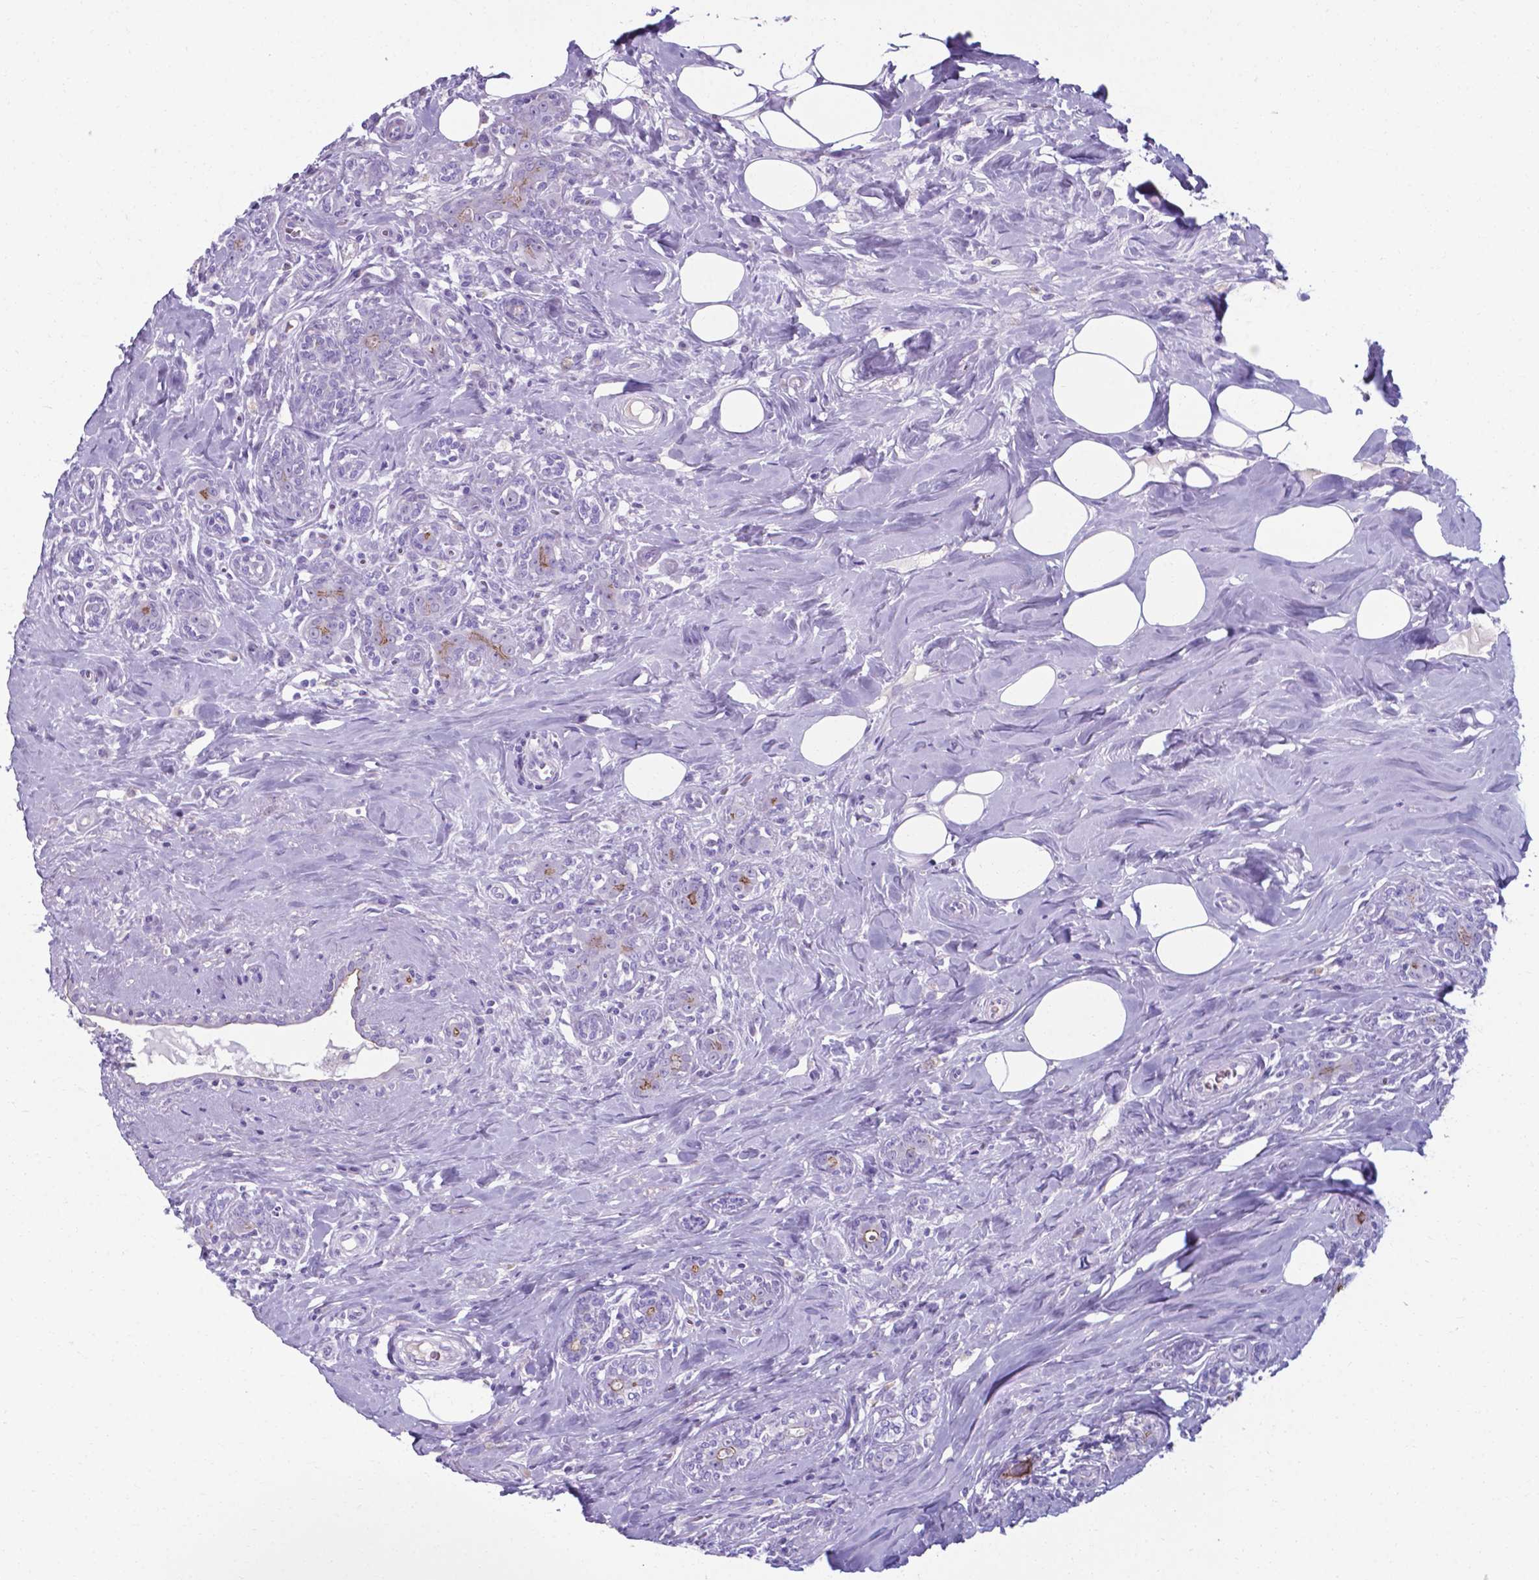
{"staining": {"intensity": "moderate", "quantity": "<25%", "location": "cytoplasmic/membranous"}, "tissue": "breast cancer", "cell_type": "Tumor cells", "image_type": "cancer", "snomed": [{"axis": "morphology", "description": "Normal tissue, NOS"}, {"axis": "morphology", "description": "Duct carcinoma"}, {"axis": "topography", "description": "Breast"}], "caption": "Immunohistochemical staining of human intraductal carcinoma (breast) shows low levels of moderate cytoplasmic/membranous positivity in approximately <25% of tumor cells.", "gene": "AP5B1", "patient": {"sex": "female", "age": 43}}